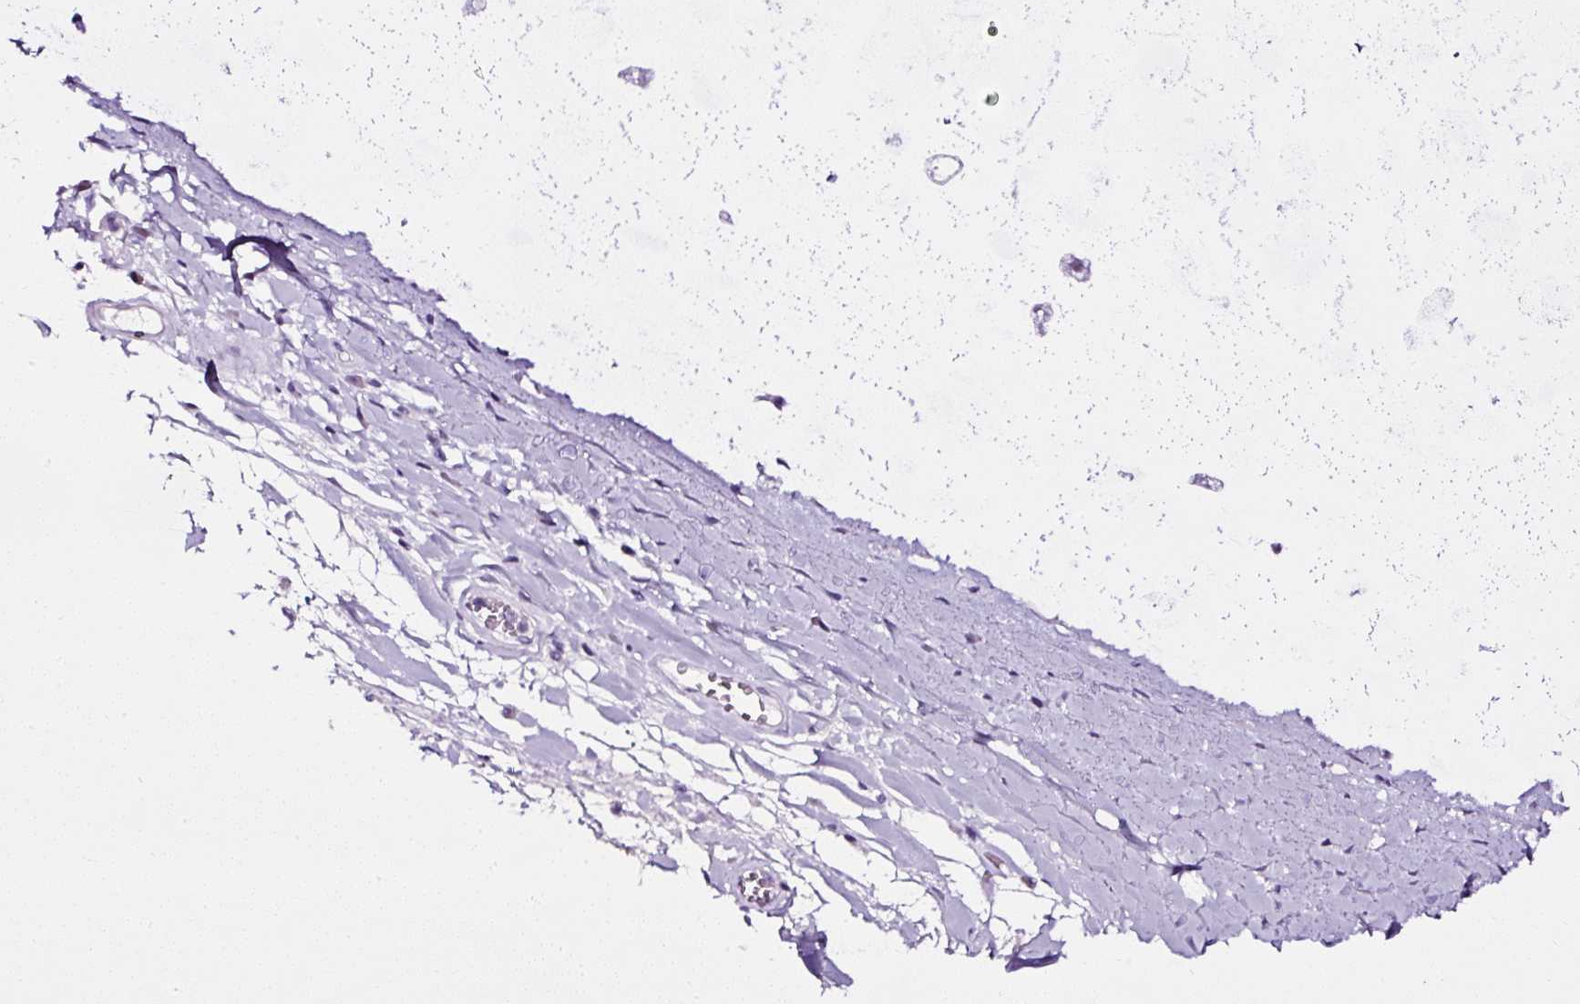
{"staining": {"intensity": "negative", "quantity": "none", "location": "none"}, "tissue": "adipose tissue", "cell_type": "Adipocytes", "image_type": "normal", "snomed": [{"axis": "morphology", "description": "Normal tissue, NOS"}, {"axis": "topography", "description": "Cartilage tissue"}, {"axis": "topography", "description": "Bronchus"}], "caption": "Immunohistochemistry (IHC) photomicrograph of normal human adipose tissue stained for a protein (brown), which demonstrates no expression in adipocytes.", "gene": "ATP2A1", "patient": {"sex": "male", "age": 56}}